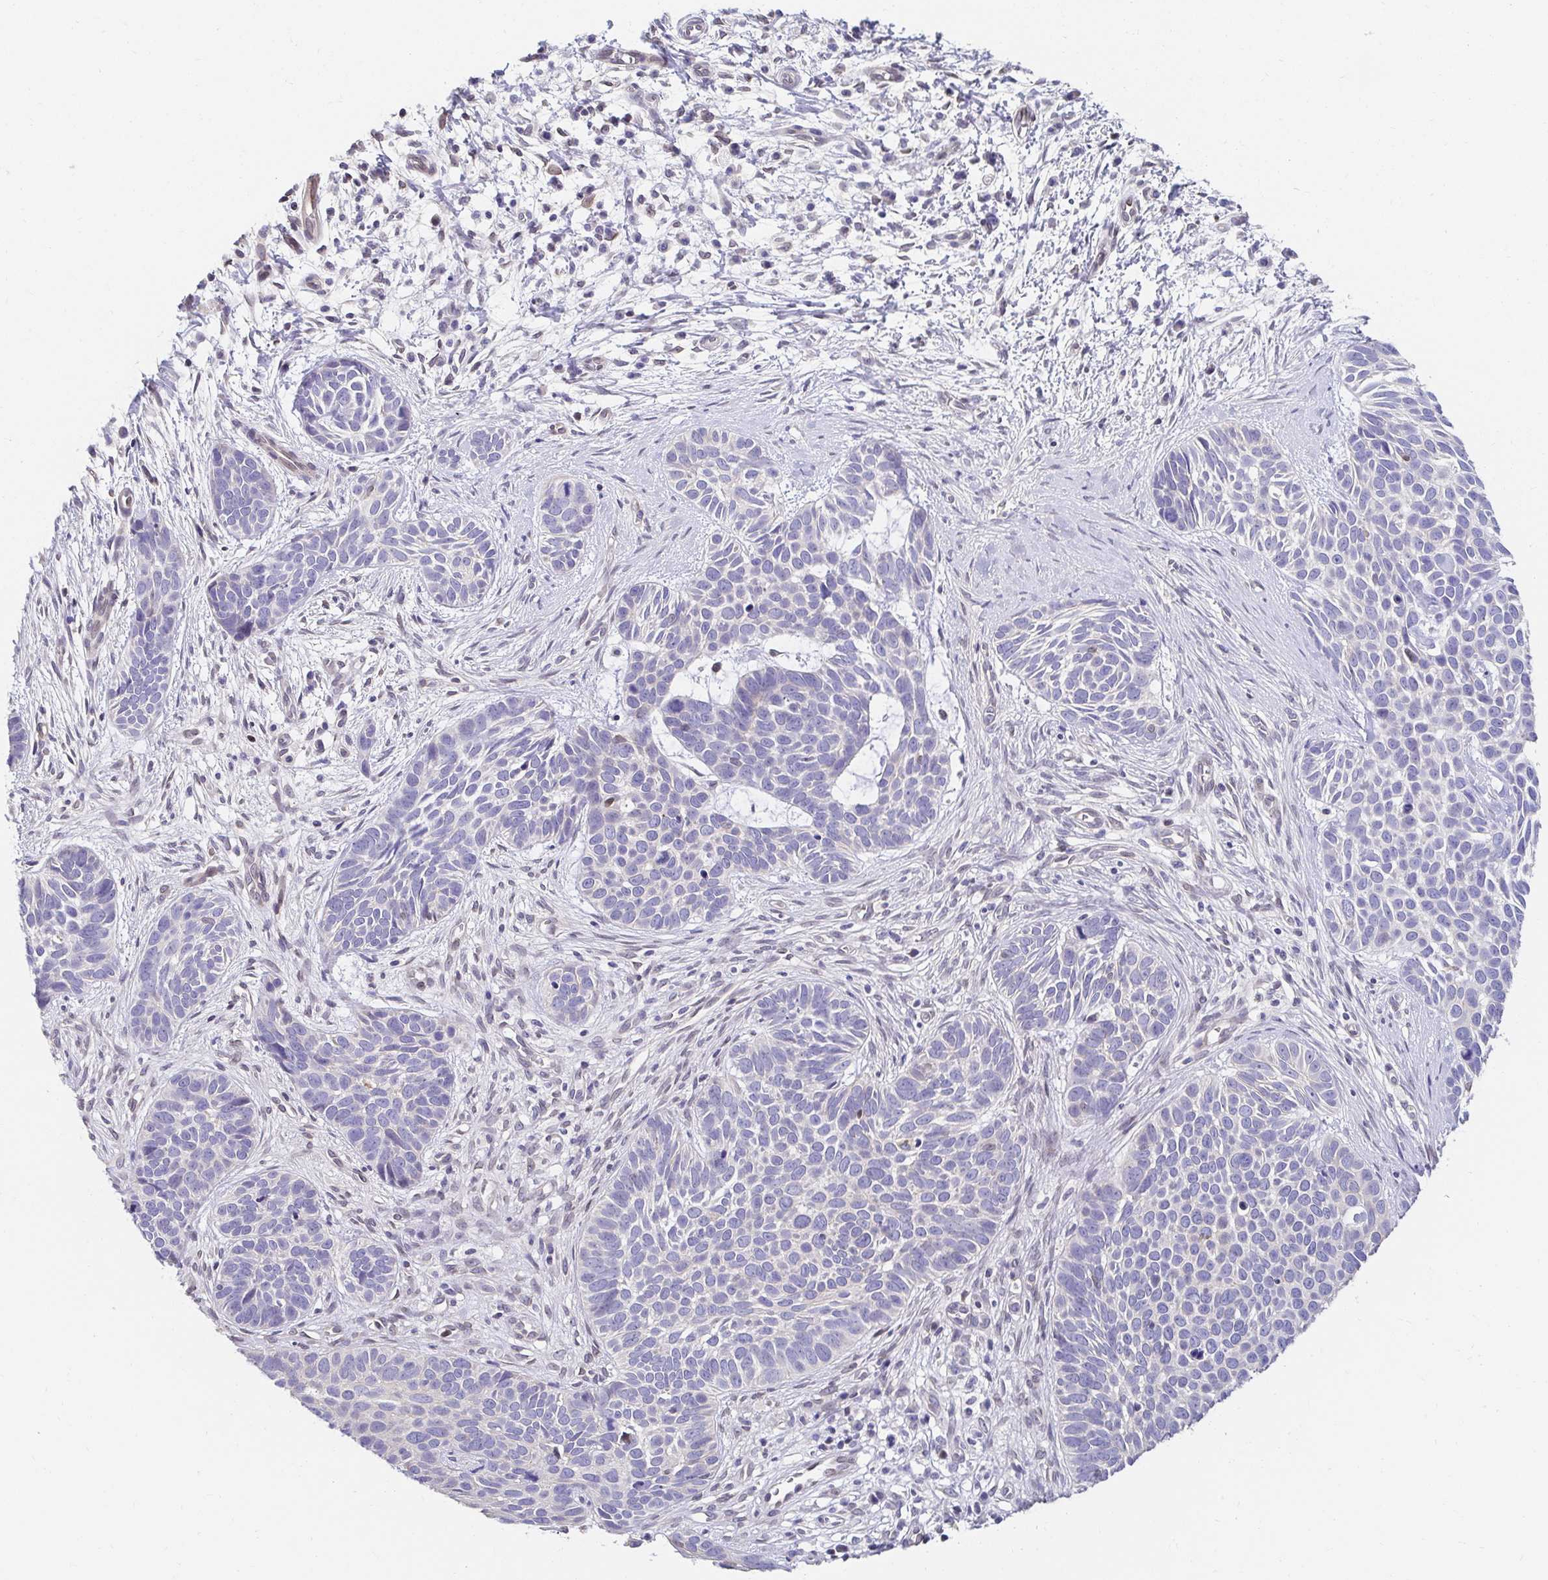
{"staining": {"intensity": "negative", "quantity": "none", "location": "none"}, "tissue": "skin cancer", "cell_type": "Tumor cells", "image_type": "cancer", "snomed": [{"axis": "morphology", "description": "Basal cell carcinoma"}, {"axis": "topography", "description": "Skin"}], "caption": "A histopathology image of human skin basal cell carcinoma is negative for staining in tumor cells. (DAB (3,3'-diaminobenzidine) immunohistochemistry visualized using brightfield microscopy, high magnification).", "gene": "AKAP14", "patient": {"sex": "male", "age": 69}}